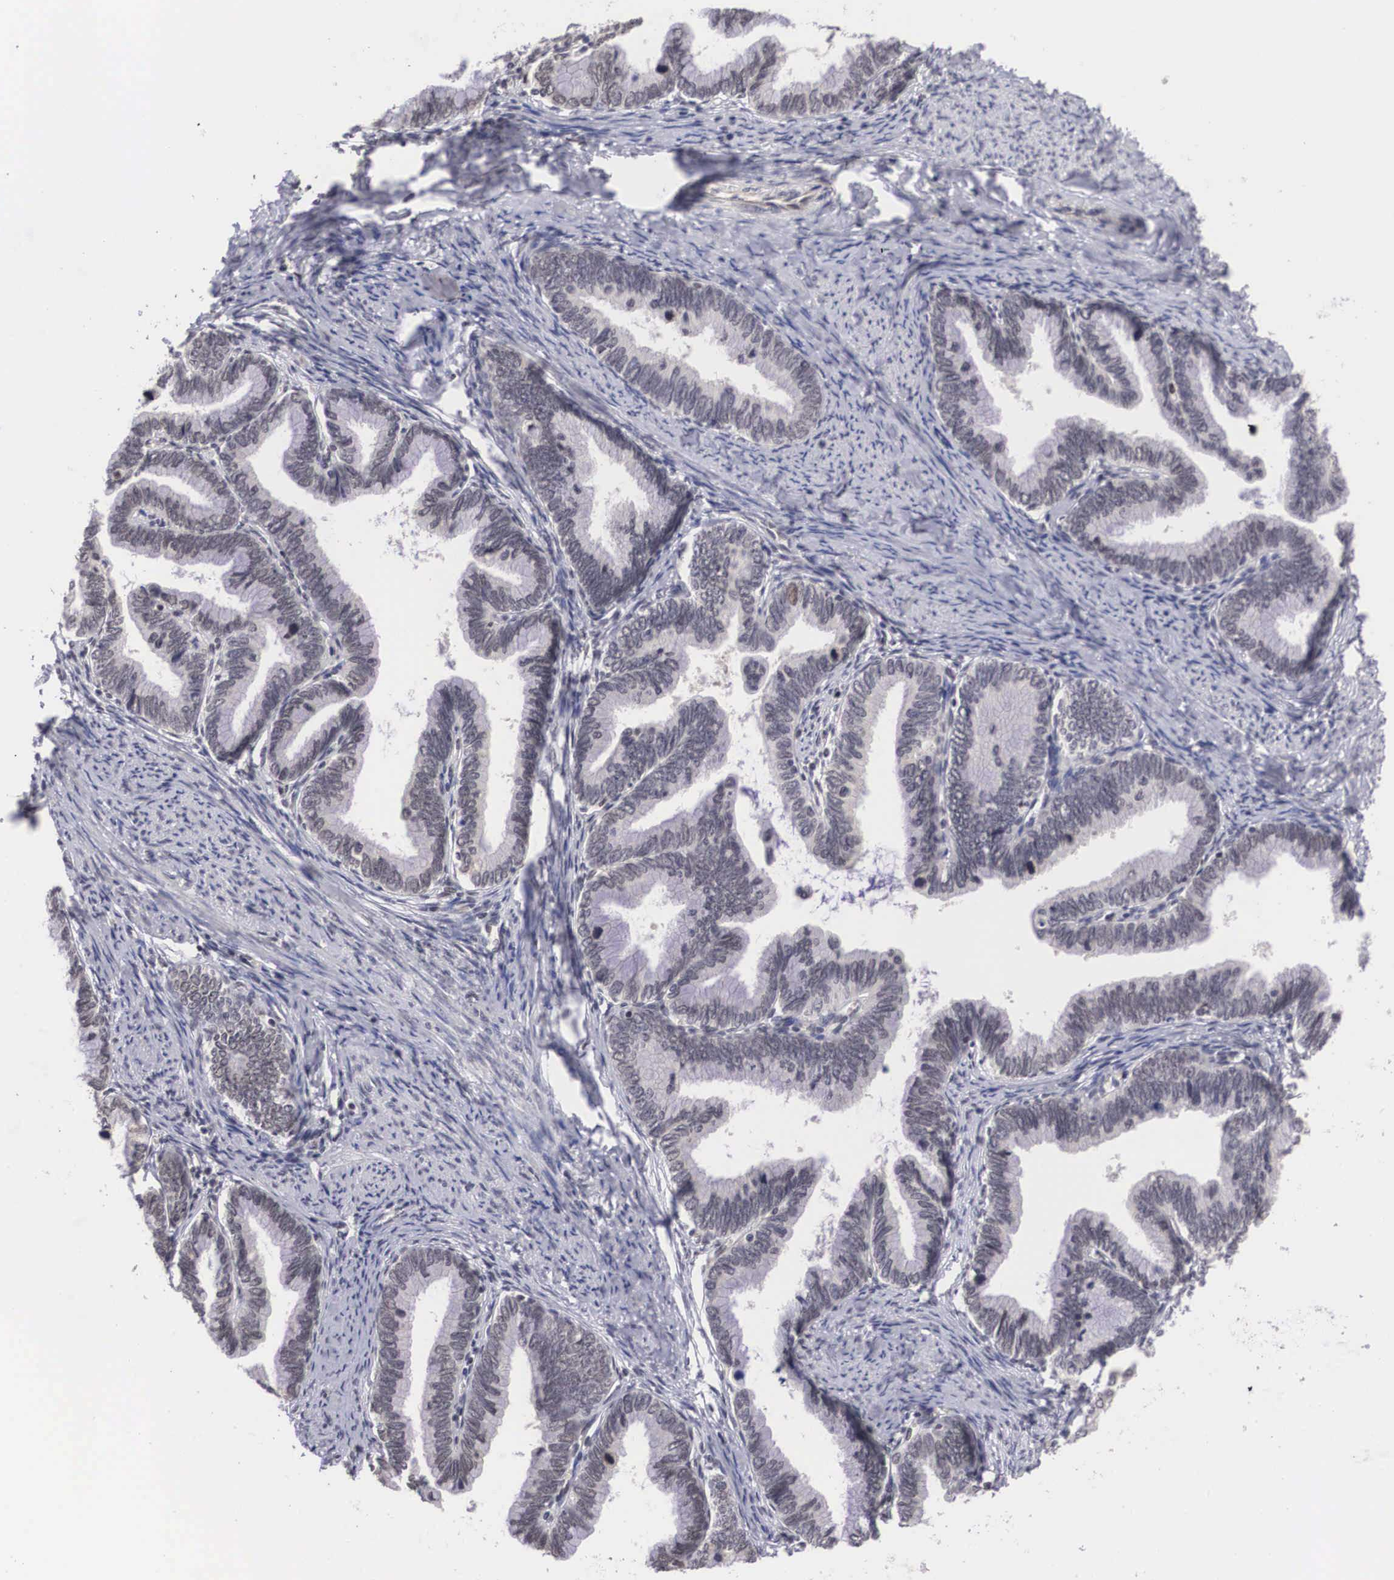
{"staining": {"intensity": "negative", "quantity": "none", "location": "none"}, "tissue": "cervical cancer", "cell_type": "Tumor cells", "image_type": "cancer", "snomed": [{"axis": "morphology", "description": "Adenocarcinoma, NOS"}, {"axis": "topography", "description": "Cervix"}], "caption": "This is an immunohistochemistry image of human adenocarcinoma (cervical). There is no expression in tumor cells.", "gene": "MORC2", "patient": {"sex": "female", "age": 49}}